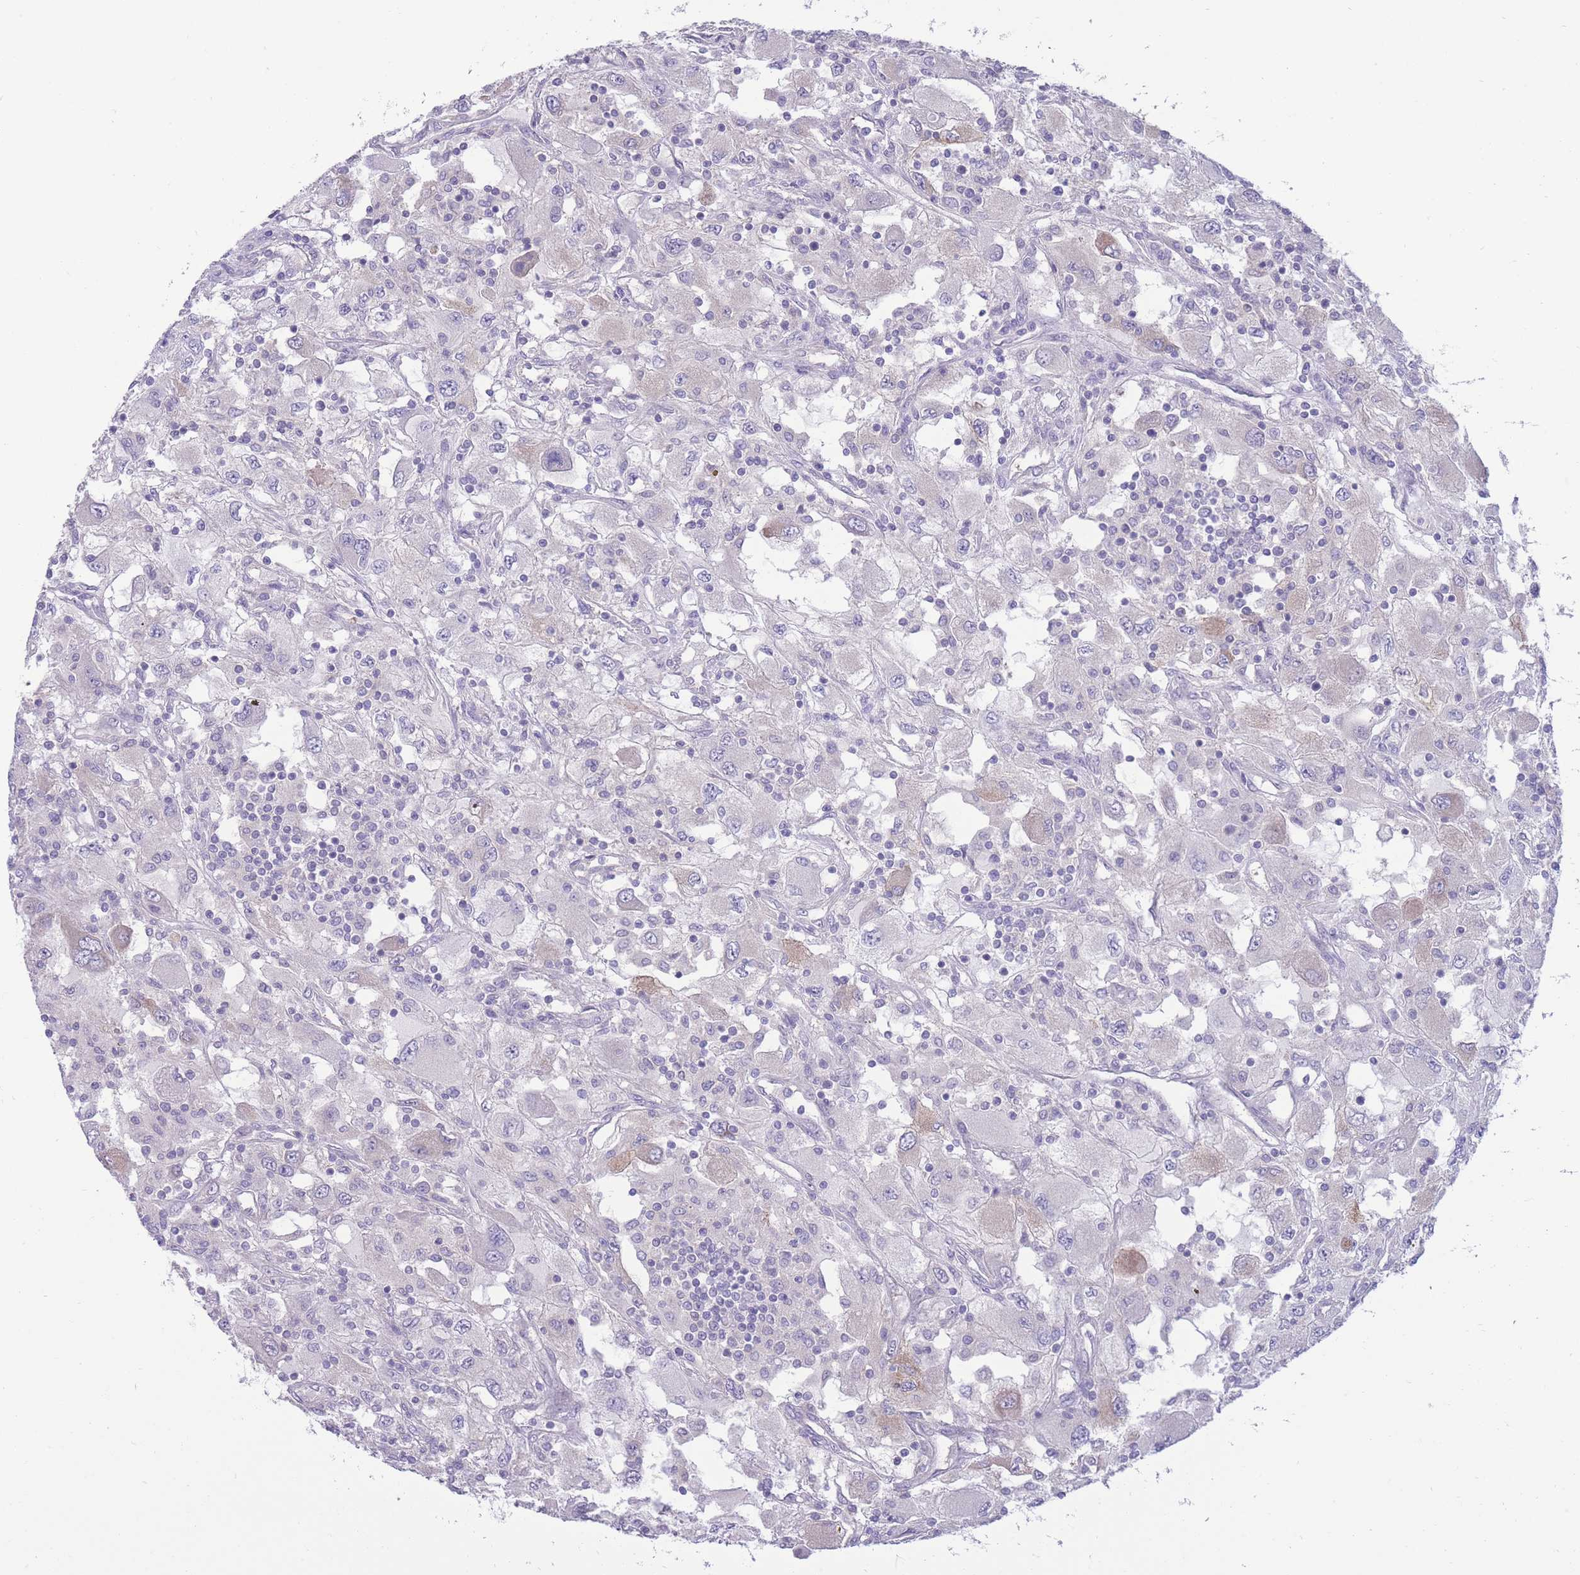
{"staining": {"intensity": "moderate", "quantity": "<25%", "location": "cytoplasmic/membranous"}, "tissue": "renal cancer", "cell_type": "Tumor cells", "image_type": "cancer", "snomed": [{"axis": "morphology", "description": "Adenocarcinoma, NOS"}, {"axis": "topography", "description": "Kidney"}], "caption": "Immunohistochemical staining of renal cancer displays moderate cytoplasmic/membranous protein staining in approximately <25% of tumor cells.", "gene": "RGS11", "patient": {"sex": "female", "age": 67}}